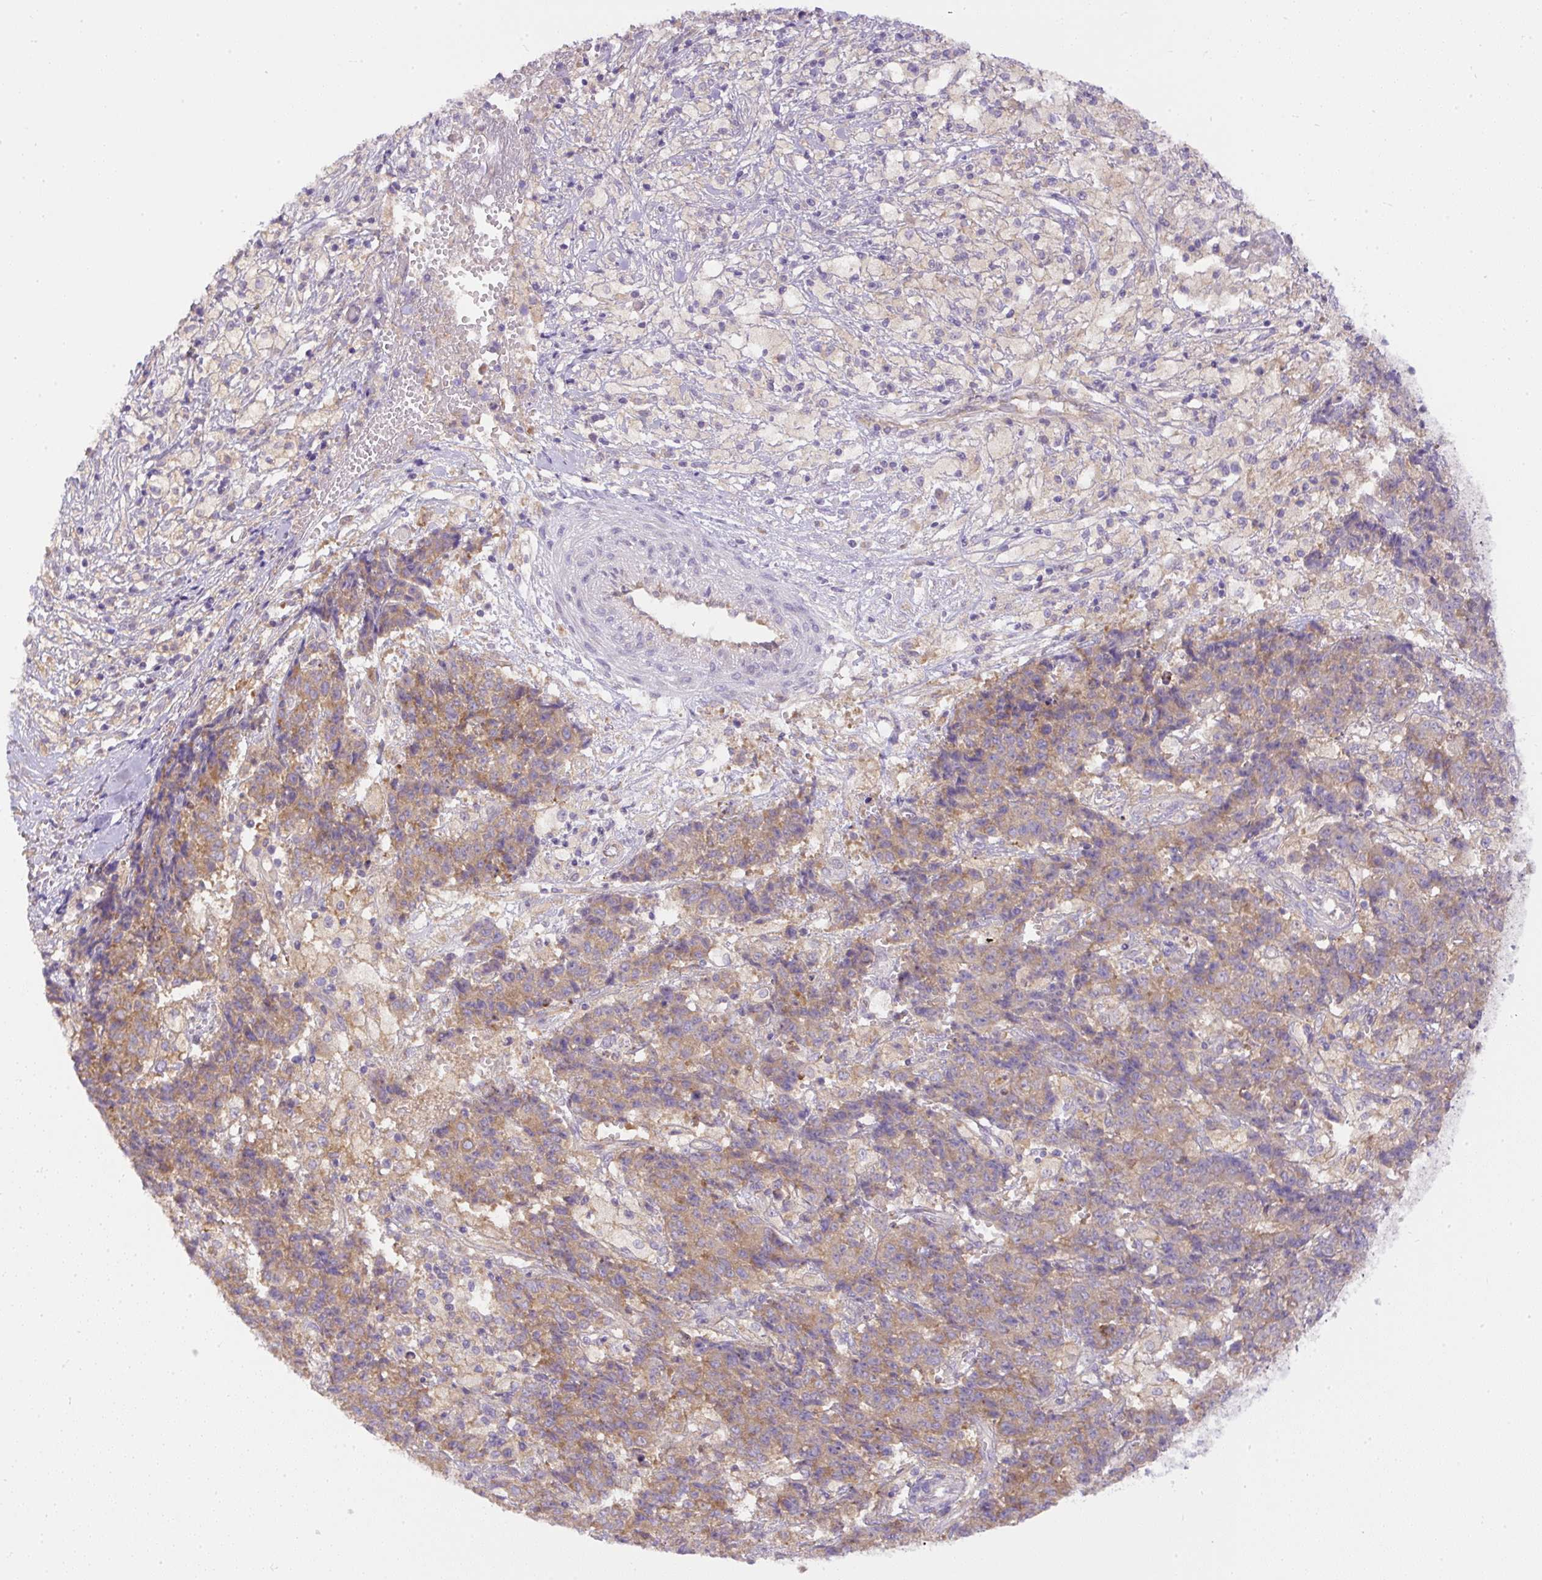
{"staining": {"intensity": "moderate", "quantity": ">75%", "location": "cytoplasmic/membranous"}, "tissue": "ovarian cancer", "cell_type": "Tumor cells", "image_type": "cancer", "snomed": [{"axis": "morphology", "description": "Carcinoma, endometroid"}, {"axis": "topography", "description": "Ovary"}], "caption": "This photomicrograph shows IHC staining of human endometroid carcinoma (ovarian), with medium moderate cytoplasmic/membranous staining in approximately >75% of tumor cells.", "gene": "DAPK1", "patient": {"sex": "female", "age": 42}}